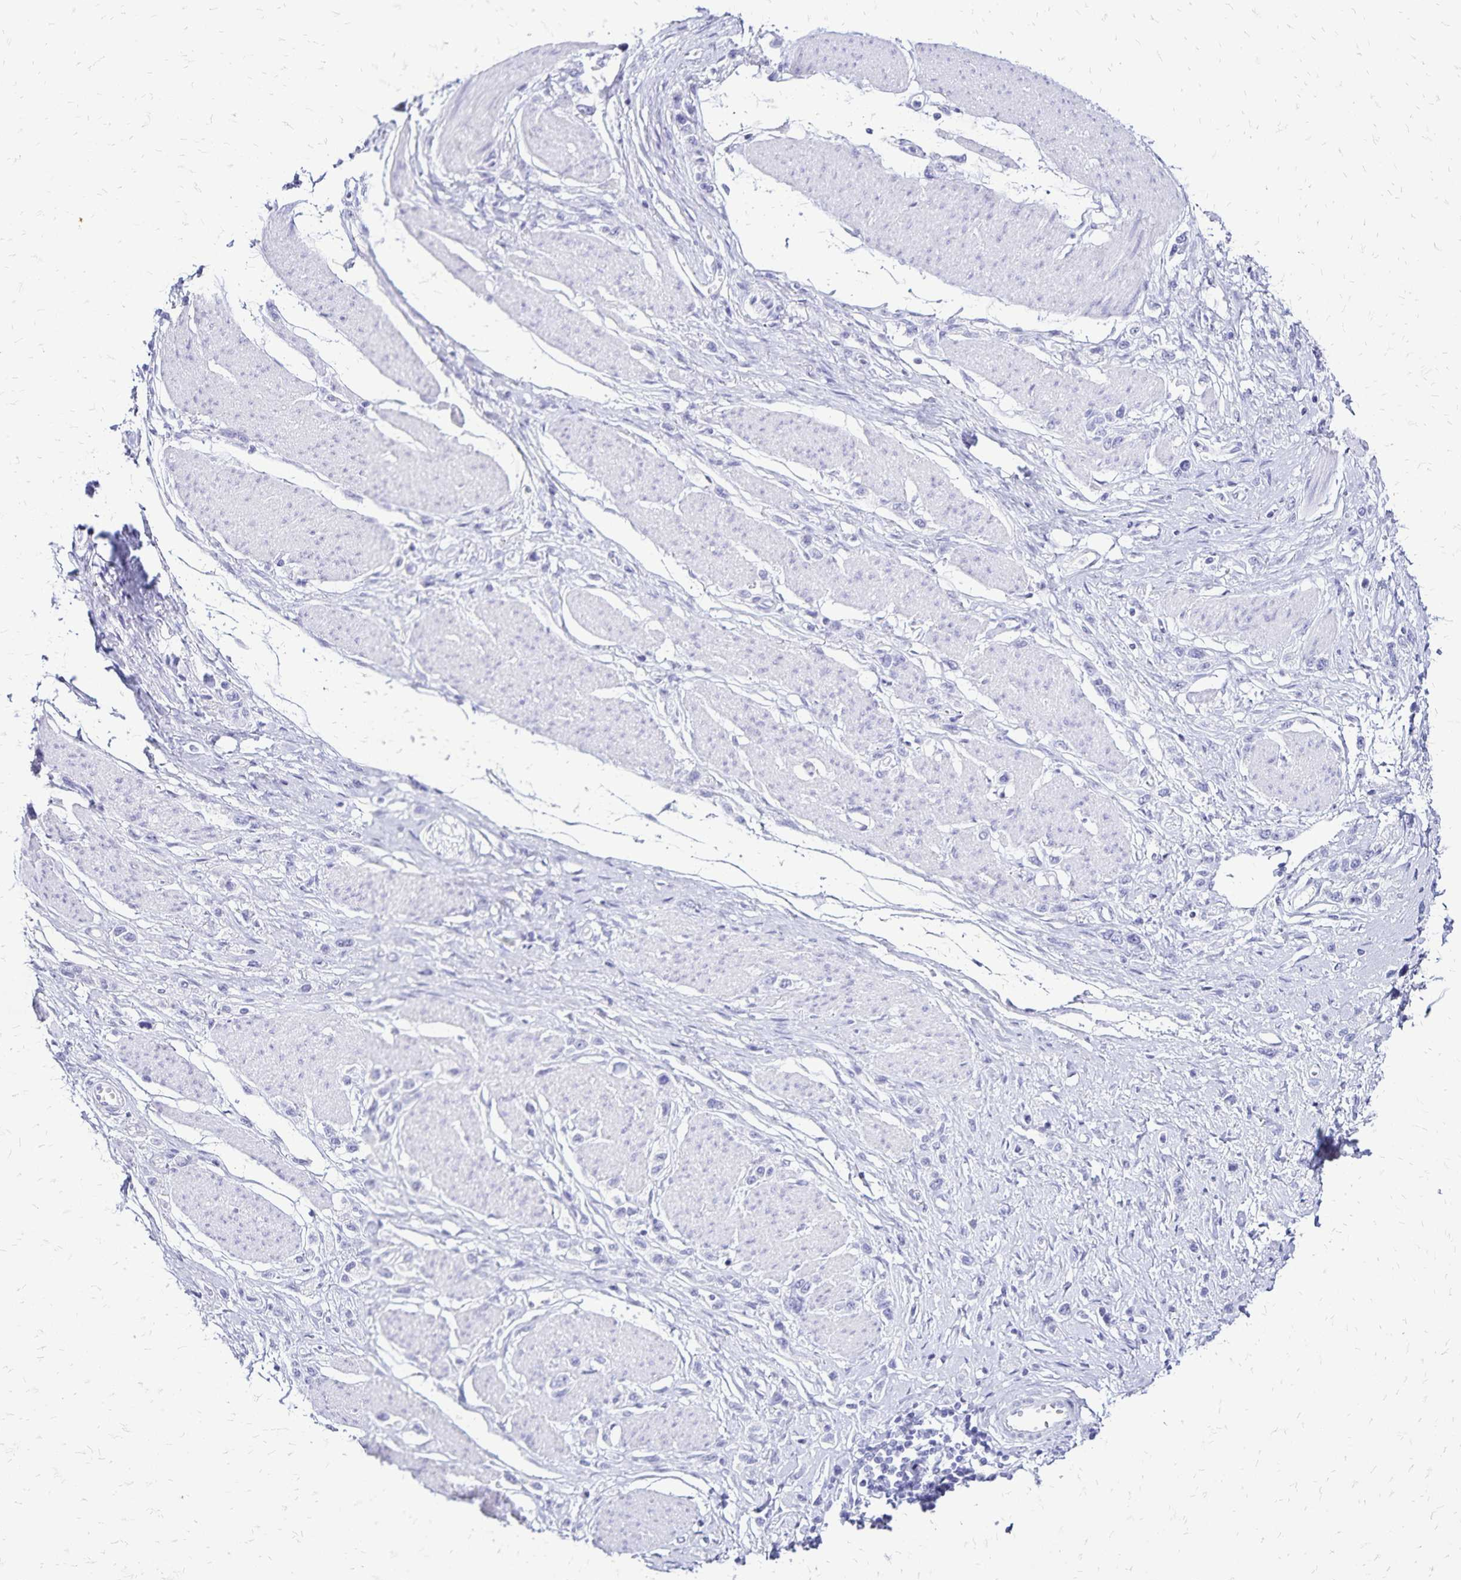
{"staining": {"intensity": "negative", "quantity": "none", "location": "none"}, "tissue": "stomach cancer", "cell_type": "Tumor cells", "image_type": "cancer", "snomed": [{"axis": "morphology", "description": "Adenocarcinoma, NOS"}, {"axis": "topography", "description": "Stomach"}], "caption": "Stomach adenocarcinoma stained for a protein using immunohistochemistry exhibits no positivity tumor cells.", "gene": "LIN28B", "patient": {"sex": "female", "age": 65}}